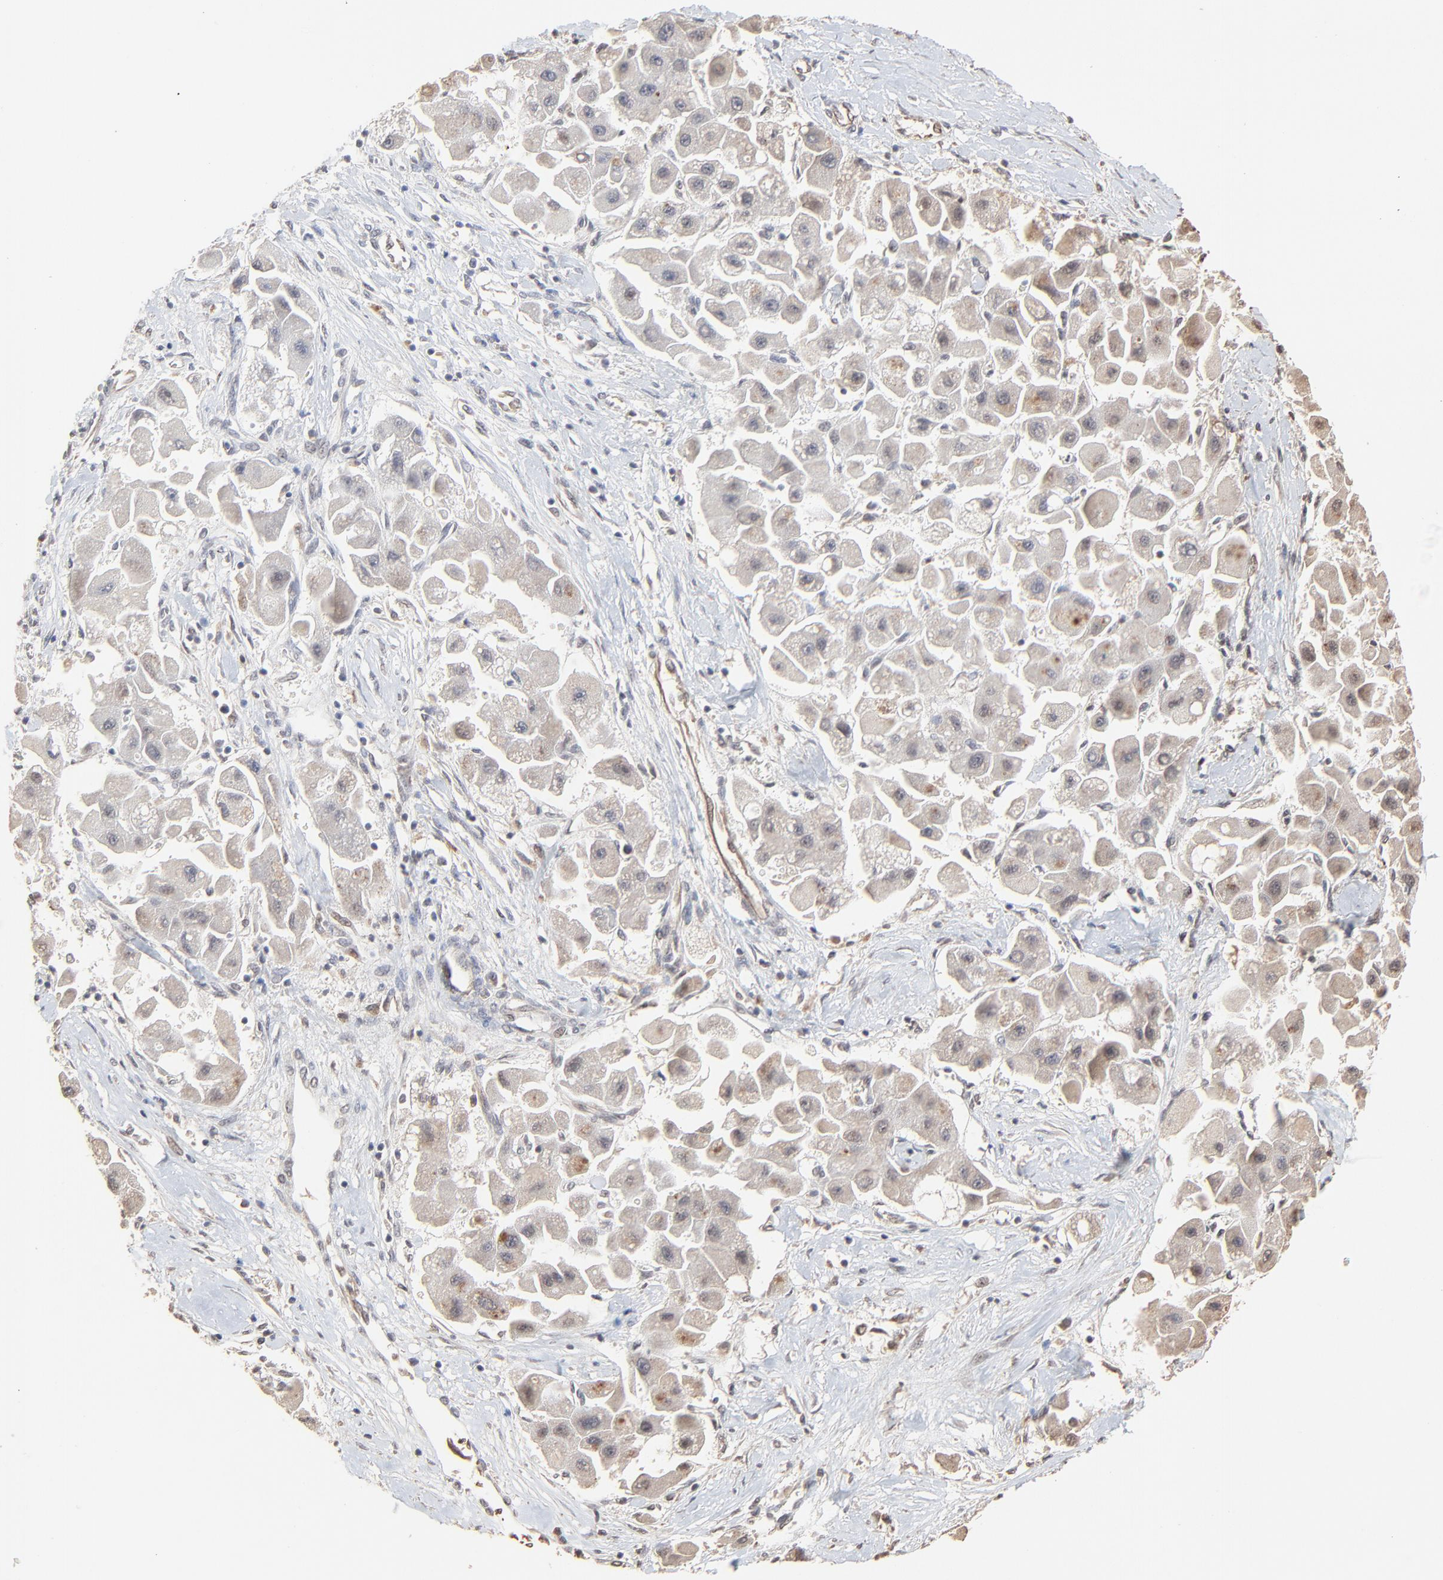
{"staining": {"intensity": "weak", "quantity": ">75%", "location": "cytoplasmic/membranous"}, "tissue": "liver cancer", "cell_type": "Tumor cells", "image_type": "cancer", "snomed": [{"axis": "morphology", "description": "Carcinoma, Hepatocellular, NOS"}, {"axis": "topography", "description": "Liver"}], "caption": "Immunohistochemical staining of liver cancer displays low levels of weak cytoplasmic/membranous protein staining in about >75% of tumor cells.", "gene": "FAM227A", "patient": {"sex": "male", "age": 24}}